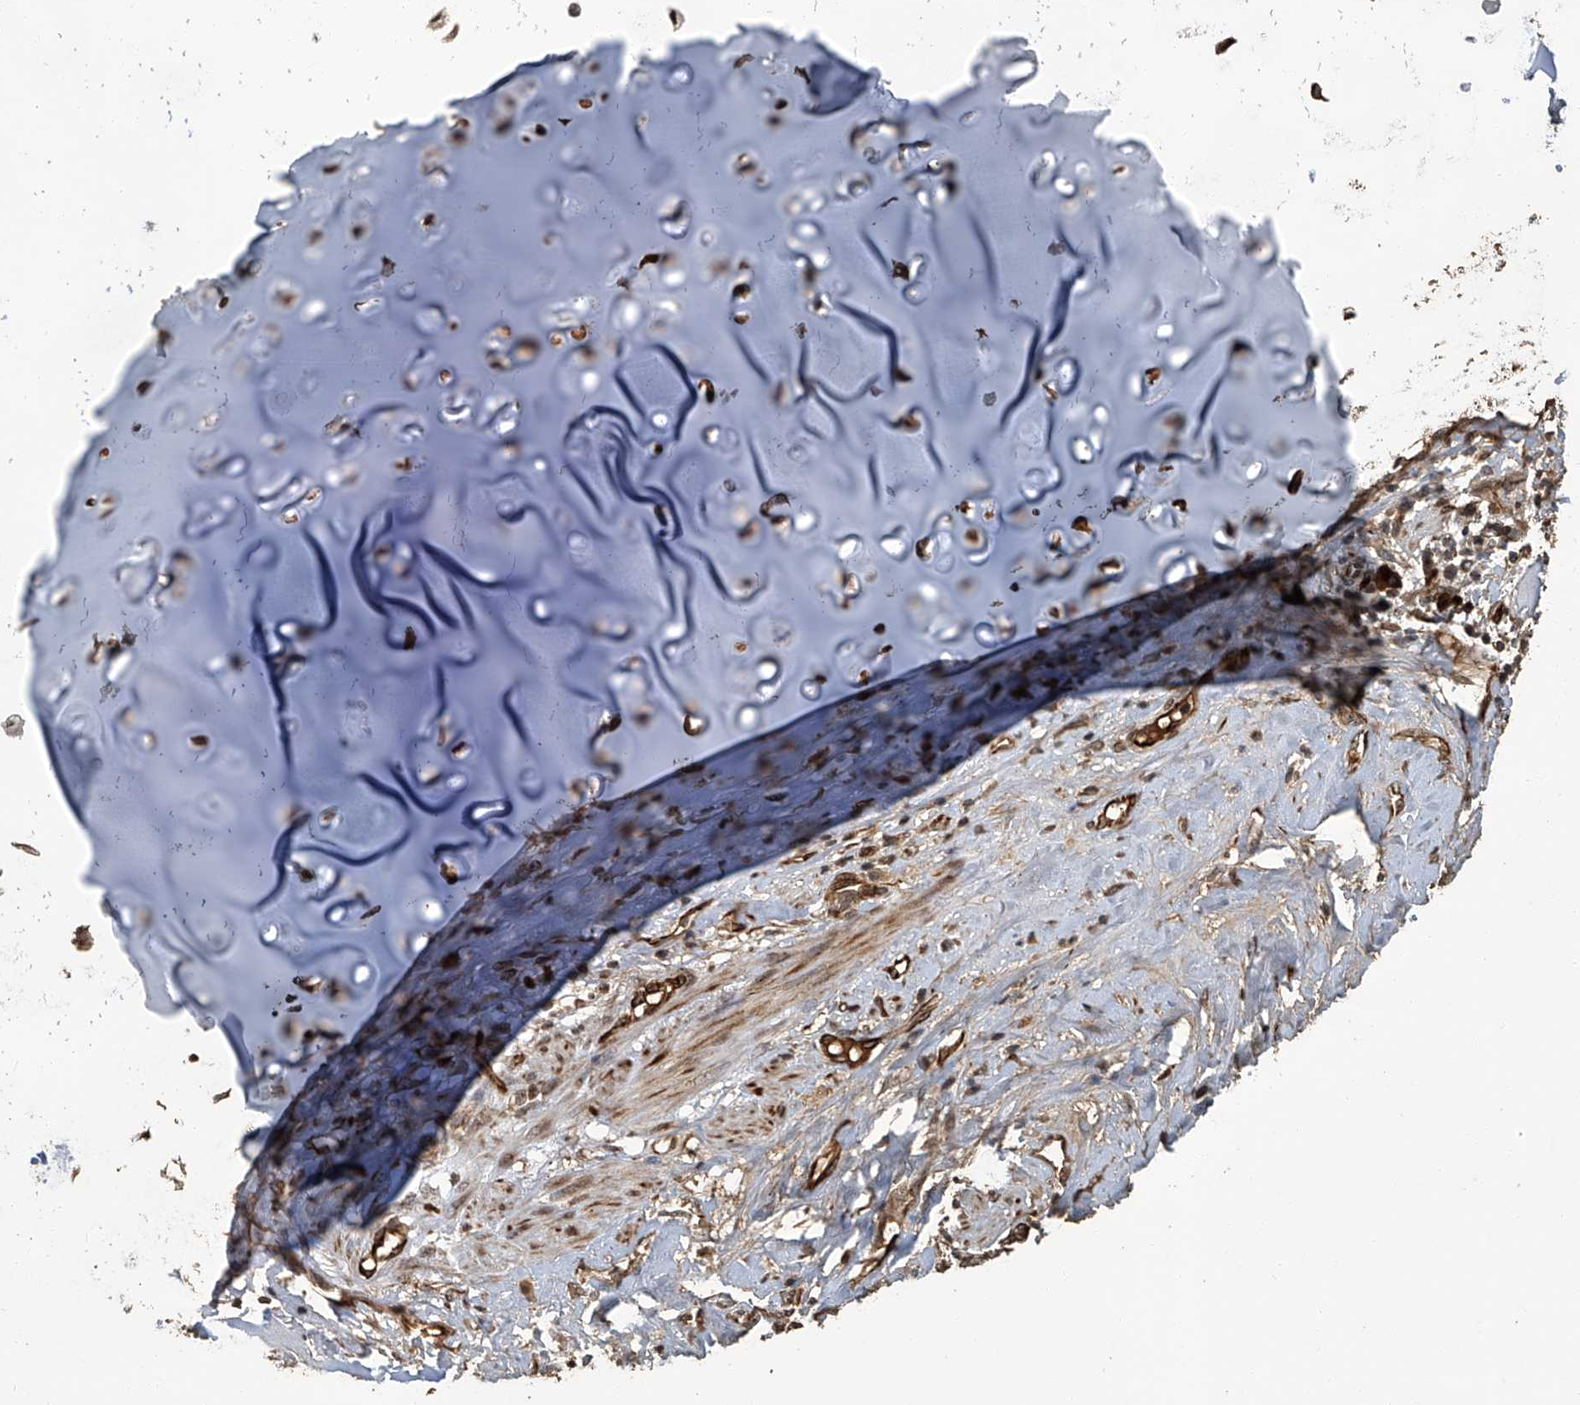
{"staining": {"intensity": "moderate", "quantity": ">75%", "location": "cytoplasmic/membranous,nuclear"}, "tissue": "adipose tissue", "cell_type": "Adipocytes", "image_type": "normal", "snomed": [{"axis": "morphology", "description": "Normal tissue, NOS"}, {"axis": "morphology", "description": "Basal cell carcinoma"}, {"axis": "topography", "description": "Cartilage tissue"}, {"axis": "topography", "description": "Nasopharynx"}, {"axis": "topography", "description": "Oral tissue"}], "caption": "This micrograph demonstrates immunohistochemistry (IHC) staining of benign human adipose tissue, with medium moderate cytoplasmic/membranous,nuclear positivity in about >75% of adipocytes.", "gene": "GPR132", "patient": {"sex": "female", "age": 77}}